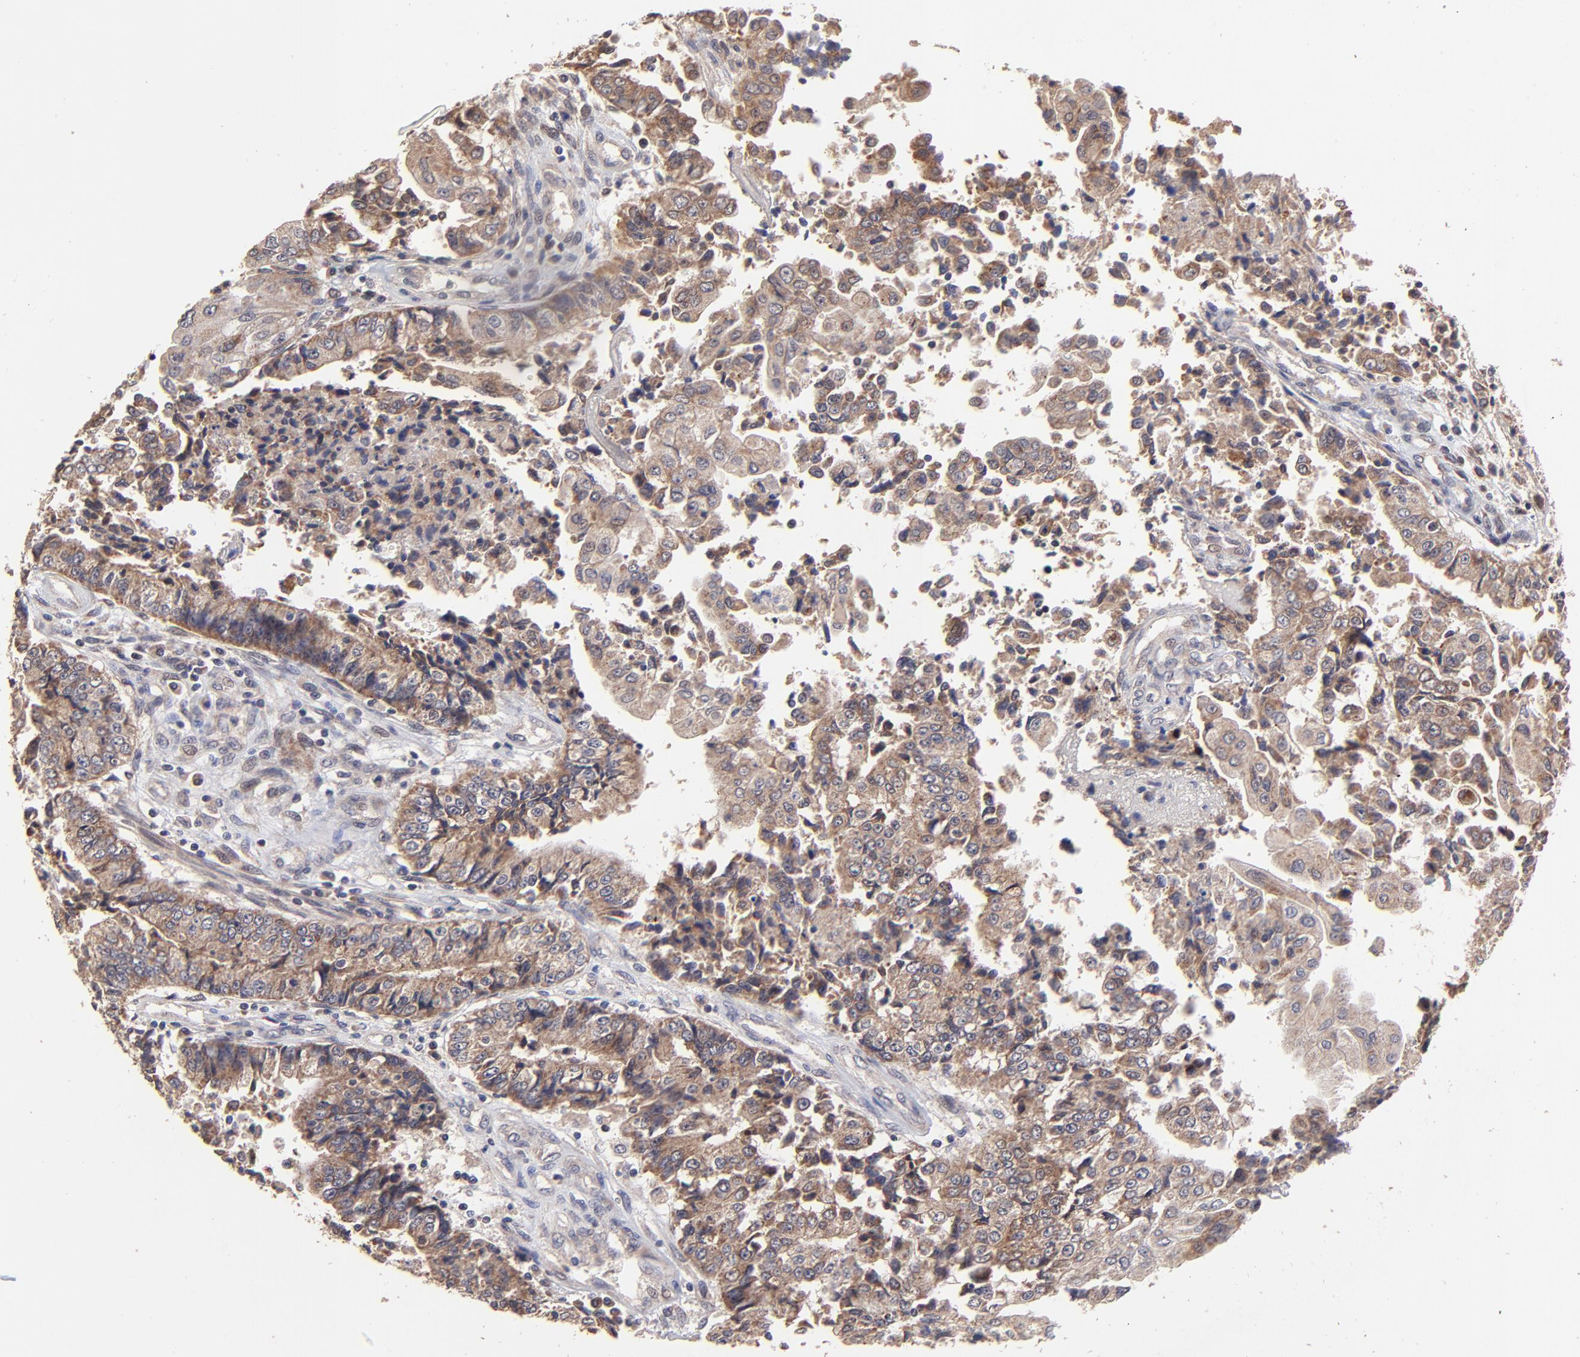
{"staining": {"intensity": "moderate", "quantity": ">75%", "location": "cytoplasmic/membranous"}, "tissue": "endometrial cancer", "cell_type": "Tumor cells", "image_type": "cancer", "snomed": [{"axis": "morphology", "description": "Adenocarcinoma, NOS"}, {"axis": "topography", "description": "Endometrium"}], "caption": "The micrograph exhibits immunohistochemical staining of endometrial cancer (adenocarcinoma). There is moderate cytoplasmic/membranous staining is identified in about >75% of tumor cells. The protein of interest is shown in brown color, while the nuclei are stained blue.", "gene": "BAIAP2L2", "patient": {"sex": "female", "age": 75}}